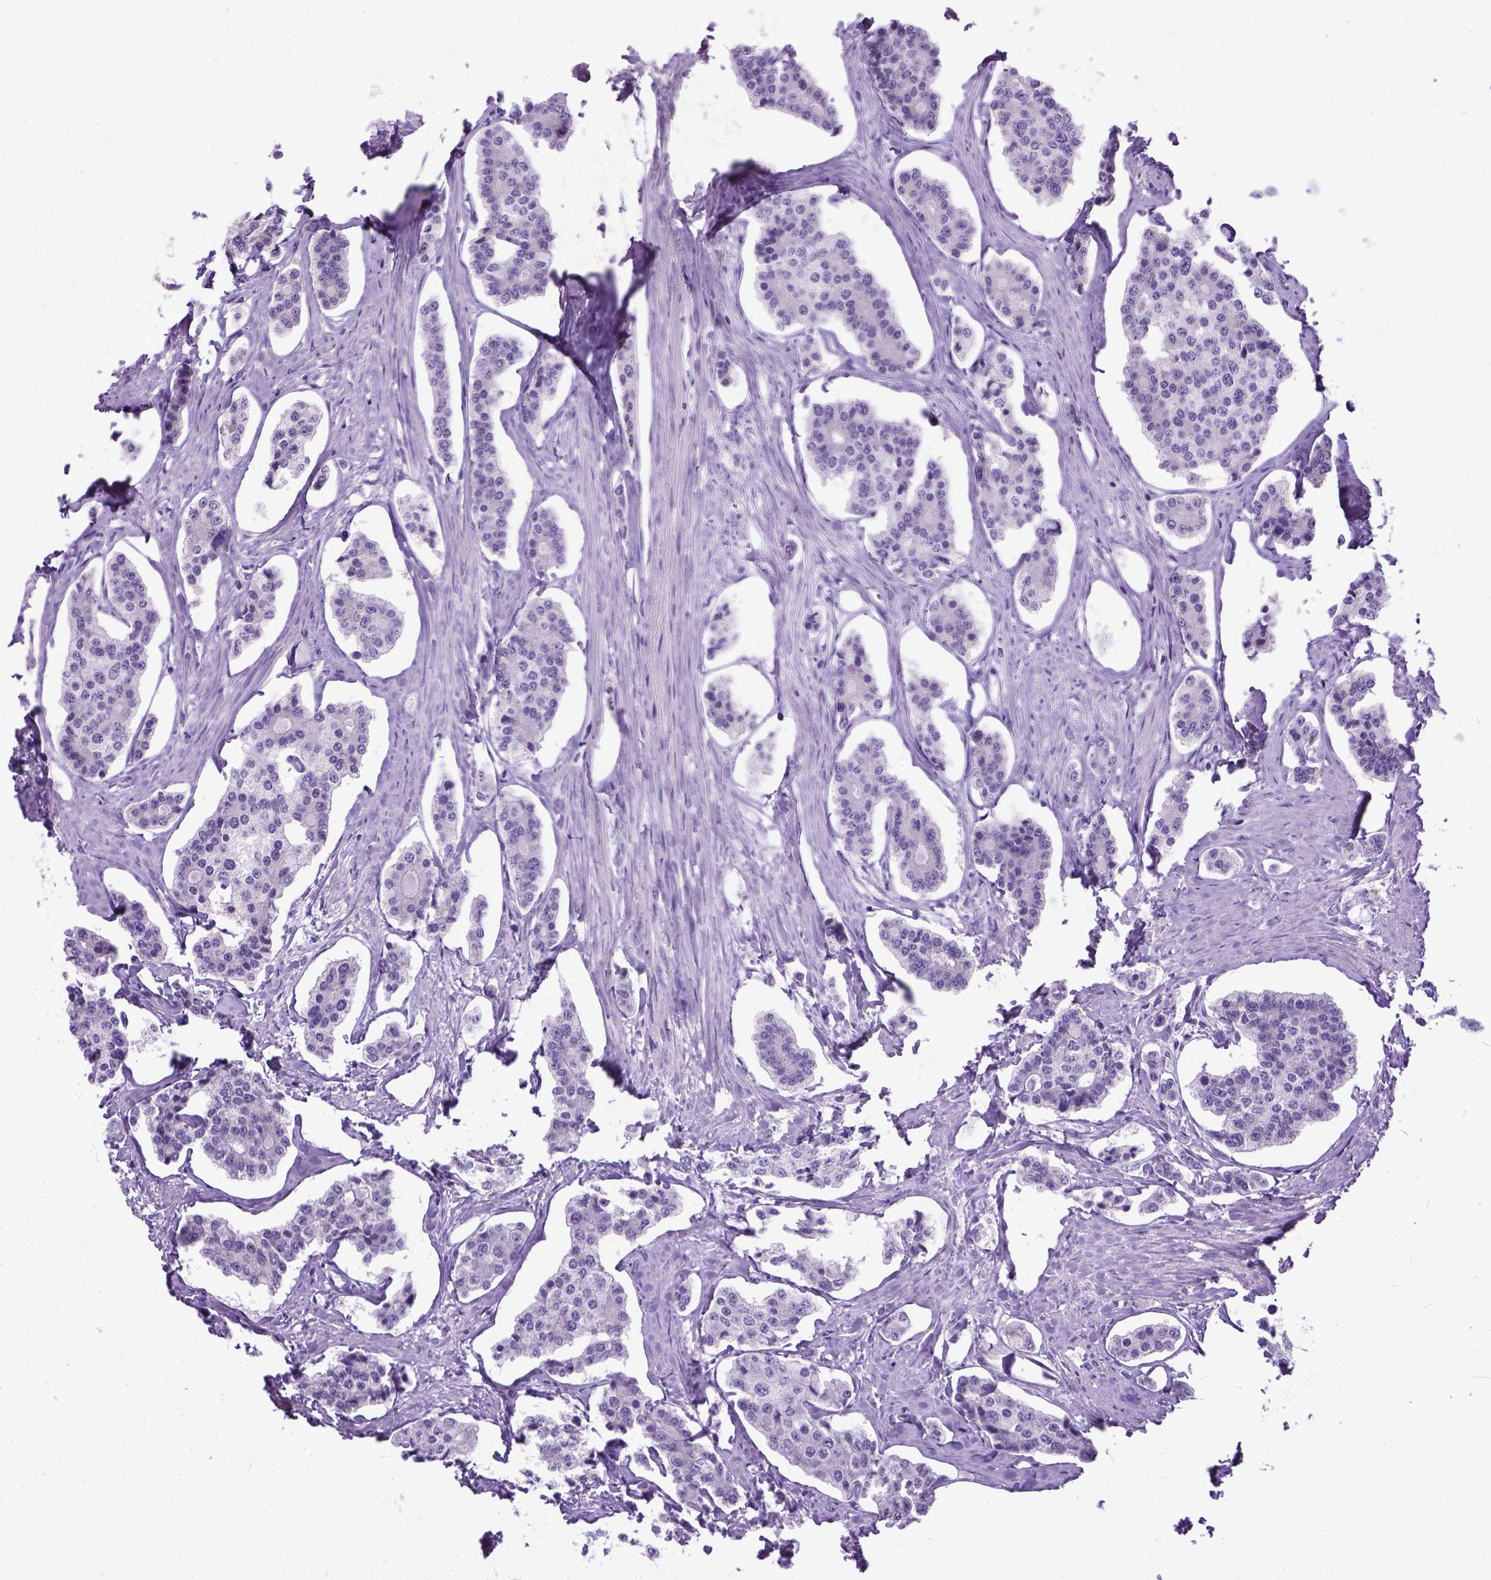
{"staining": {"intensity": "negative", "quantity": "none", "location": "none"}, "tissue": "carcinoid", "cell_type": "Tumor cells", "image_type": "cancer", "snomed": [{"axis": "morphology", "description": "Carcinoid, malignant, NOS"}, {"axis": "topography", "description": "Small intestine"}], "caption": "The immunohistochemistry (IHC) histopathology image has no significant positivity in tumor cells of carcinoid (malignant) tissue.", "gene": "PLK5", "patient": {"sex": "female", "age": 65}}